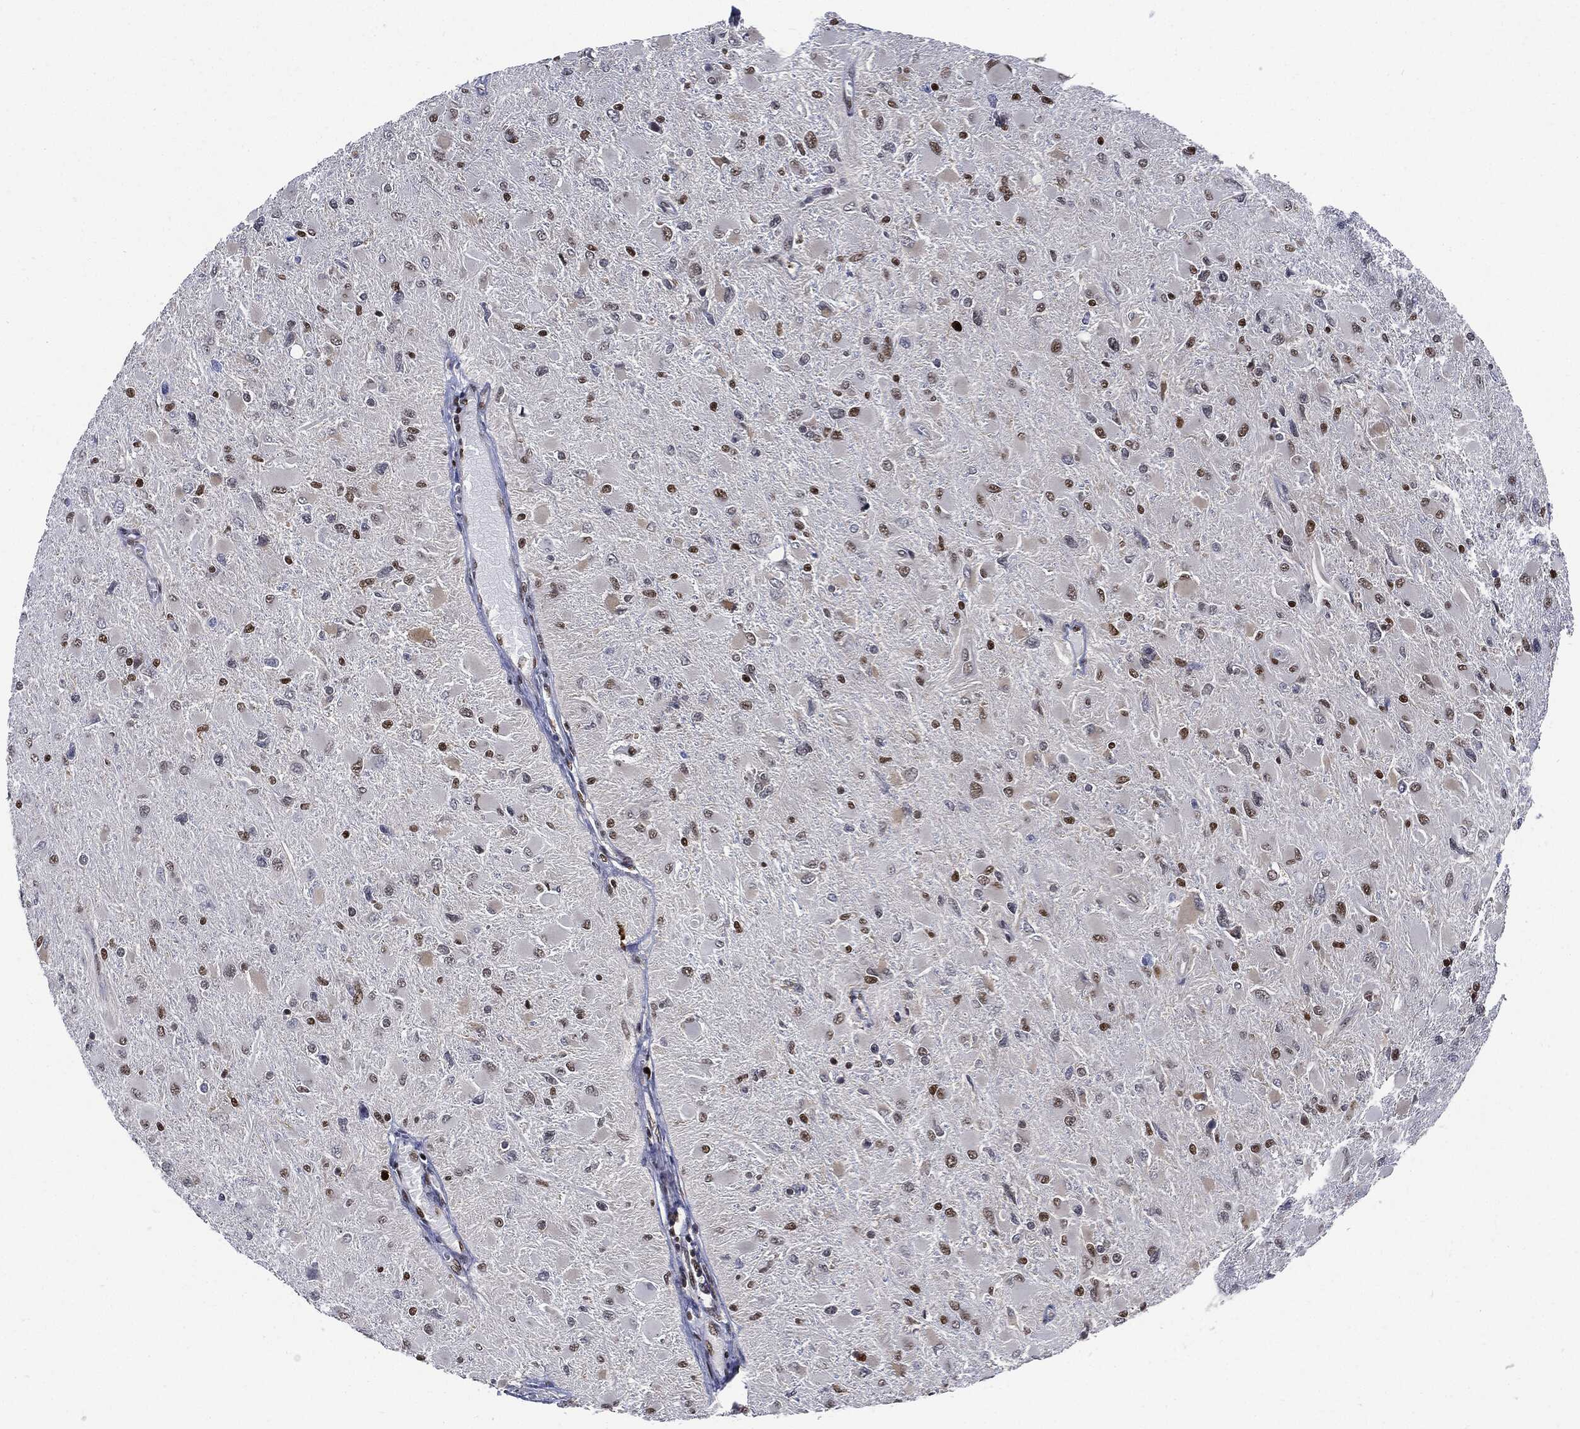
{"staining": {"intensity": "moderate", "quantity": "25%-75%", "location": "nuclear"}, "tissue": "glioma", "cell_type": "Tumor cells", "image_type": "cancer", "snomed": [{"axis": "morphology", "description": "Glioma, malignant, High grade"}, {"axis": "topography", "description": "Cerebral cortex"}], "caption": "An IHC photomicrograph of tumor tissue is shown. Protein staining in brown labels moderate nuclear positivity in malignant high-grade glioma within tumor cells.", "gene": "PCNA", "patient": {"sex": "female", "age": 36}}